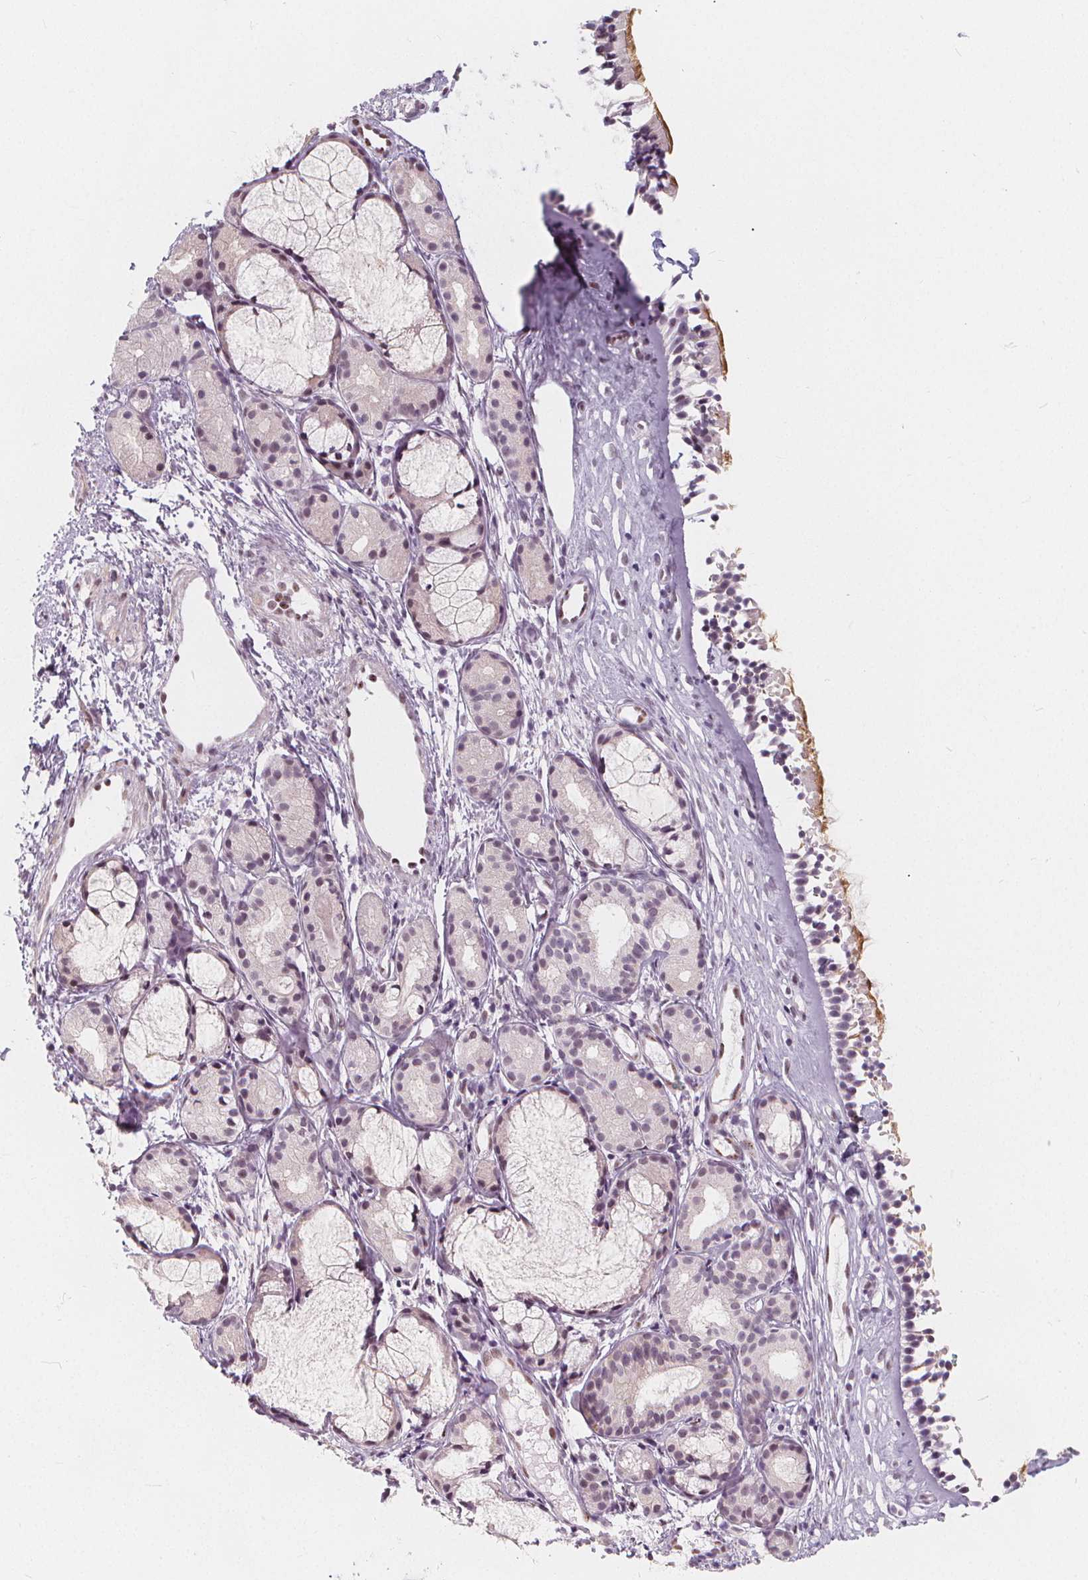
{"staining": {"intensity": "moderate", "quantity": "25%-75%", "location": "cytoplasmic/membranous"}, "tissue": "nasopharynx", "cell_type": "Respiratory epithelial cells", "image_type": "normal", "snomed": [{"axis": "morphology", "description": "Normal tissue, NOS"}, {"axis": "topography", "description": "Nasopharynx"}], "caption": "A brown stain highlights moderate cytoplasmic/membranous staining of a protein in respiratory epithelial cells of benign human nasopharynx. (DAB (3,3'-diaminobenzidine) = brown stain, brightfield microscopy at high magnification).", "gene": "DRC3", "patient": {"sex": "female", "age": 52}}